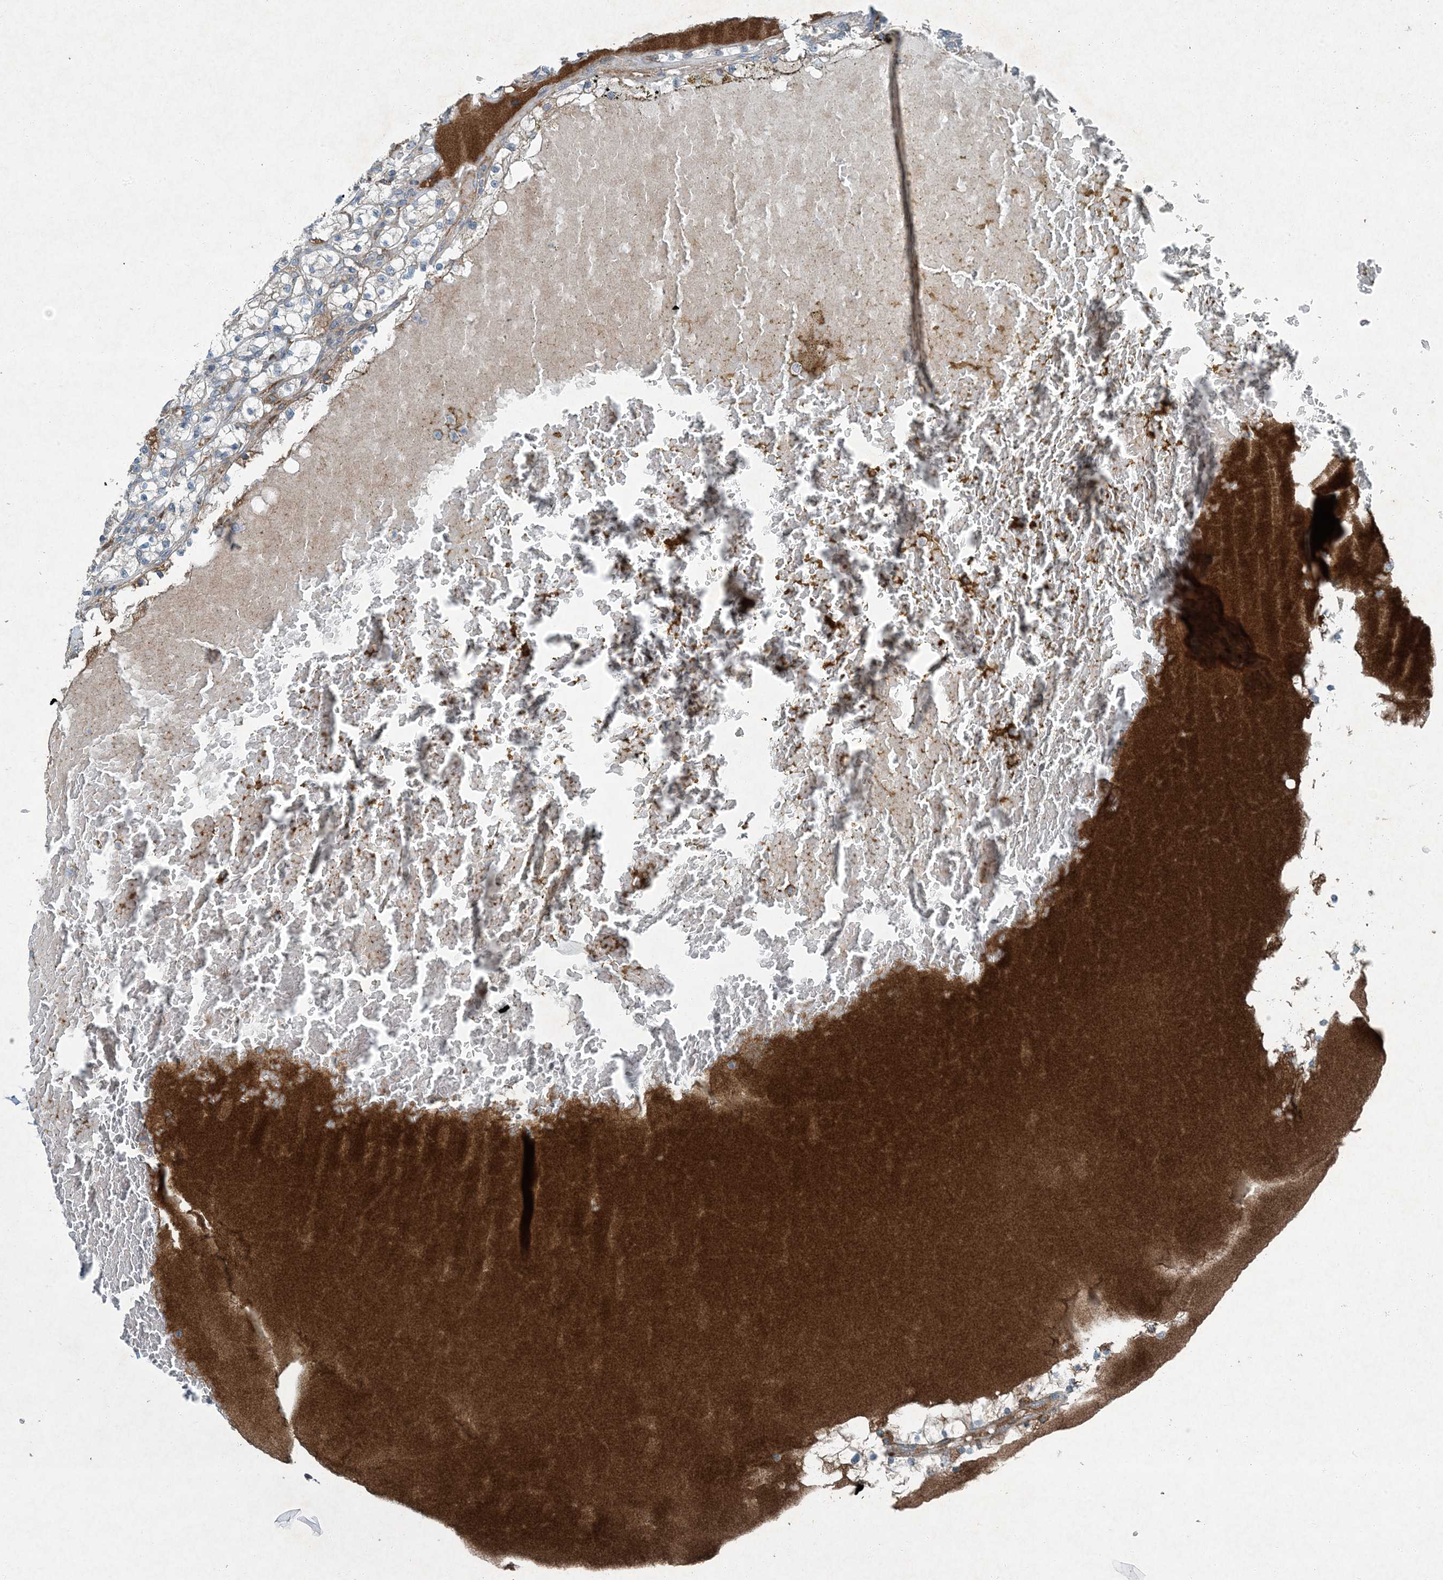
{"staining": {"intensity": "moderate", "quantity": "<25%", "location": "cytoplasmic/membranous"}, "tissue": "renal cancer", "cell_type": "Tumor cells", "image_type": "cancer", "snomed": [{"axis": "morphology", "description": "Normal tissue, NOS"}, {"axis": "morphology", "description": "Adenocarcinoma, NOS"}, {"axis": "topography", "description": "Kidney"}], "caption": "DAB immunohistochemical staining of human renal cancer (adenocarcinoma) displays moderate cytoplasmic/membranous protein staining in about <25% of tumor cells. (Brightfield microscopy of DAB IHC at high magnification).", "gene": "APOM", "patient": {"sex": "male", "age": 68}}